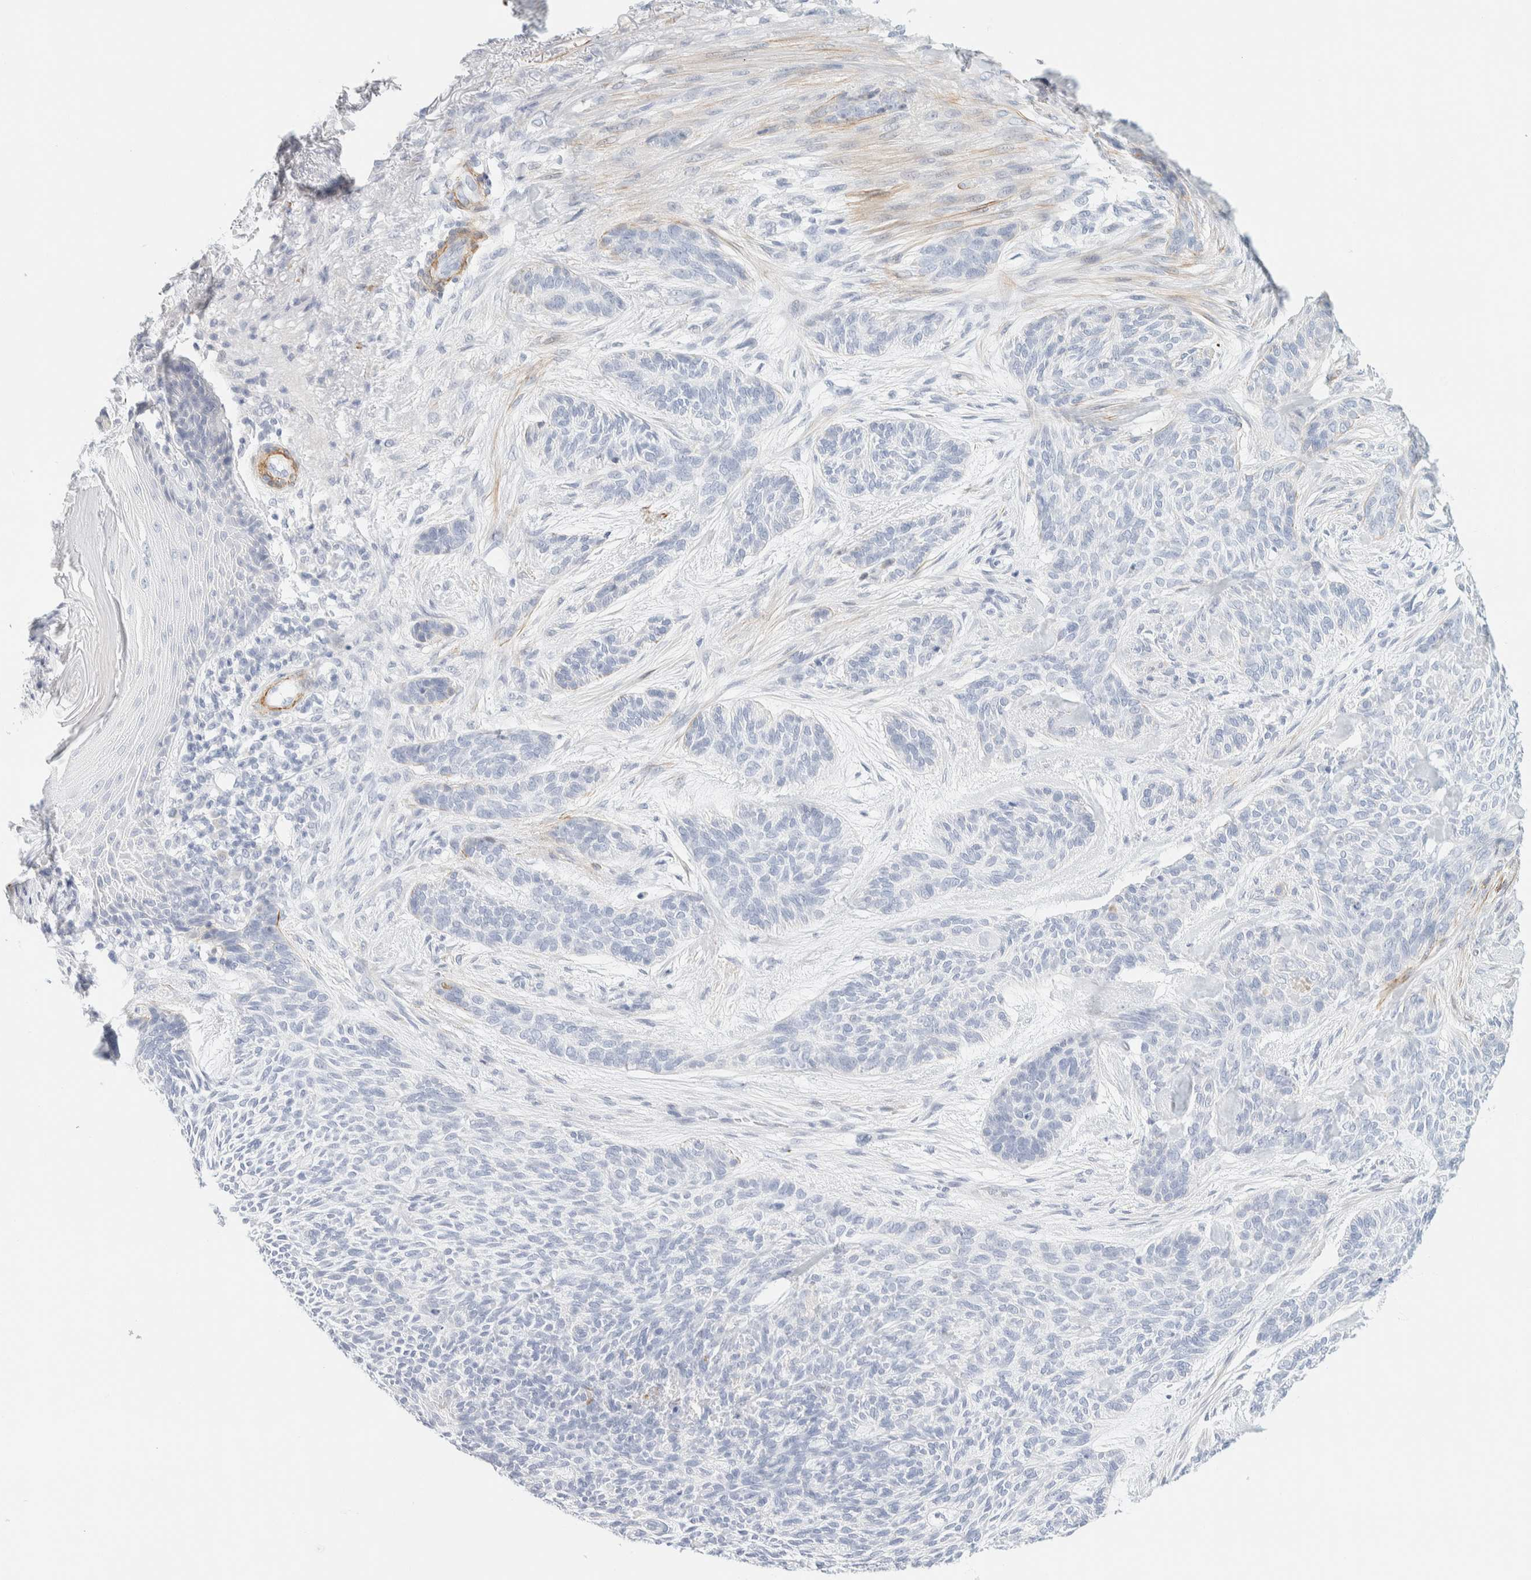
{"staining": {"intensity": "negative", "quantity": "none", "location": "none"}, "tissue": "skin cancer", "cell_type": "Tumor cells", "image_type": "cancer", "snomed": [{"axis": "morphology", "description": "Basal cell carcinoma"}, {"axis": "topography", "description": "Skin"}], "caption": "High magnification brightfield microscopy of basal cell carcinoma (skin) stained with DAB (brown) and counterstained with hematoxylin (blue): tumor cells show no significant expression.", "gene": "AFMID", "patient": {"sex": "male", "age": 55}}